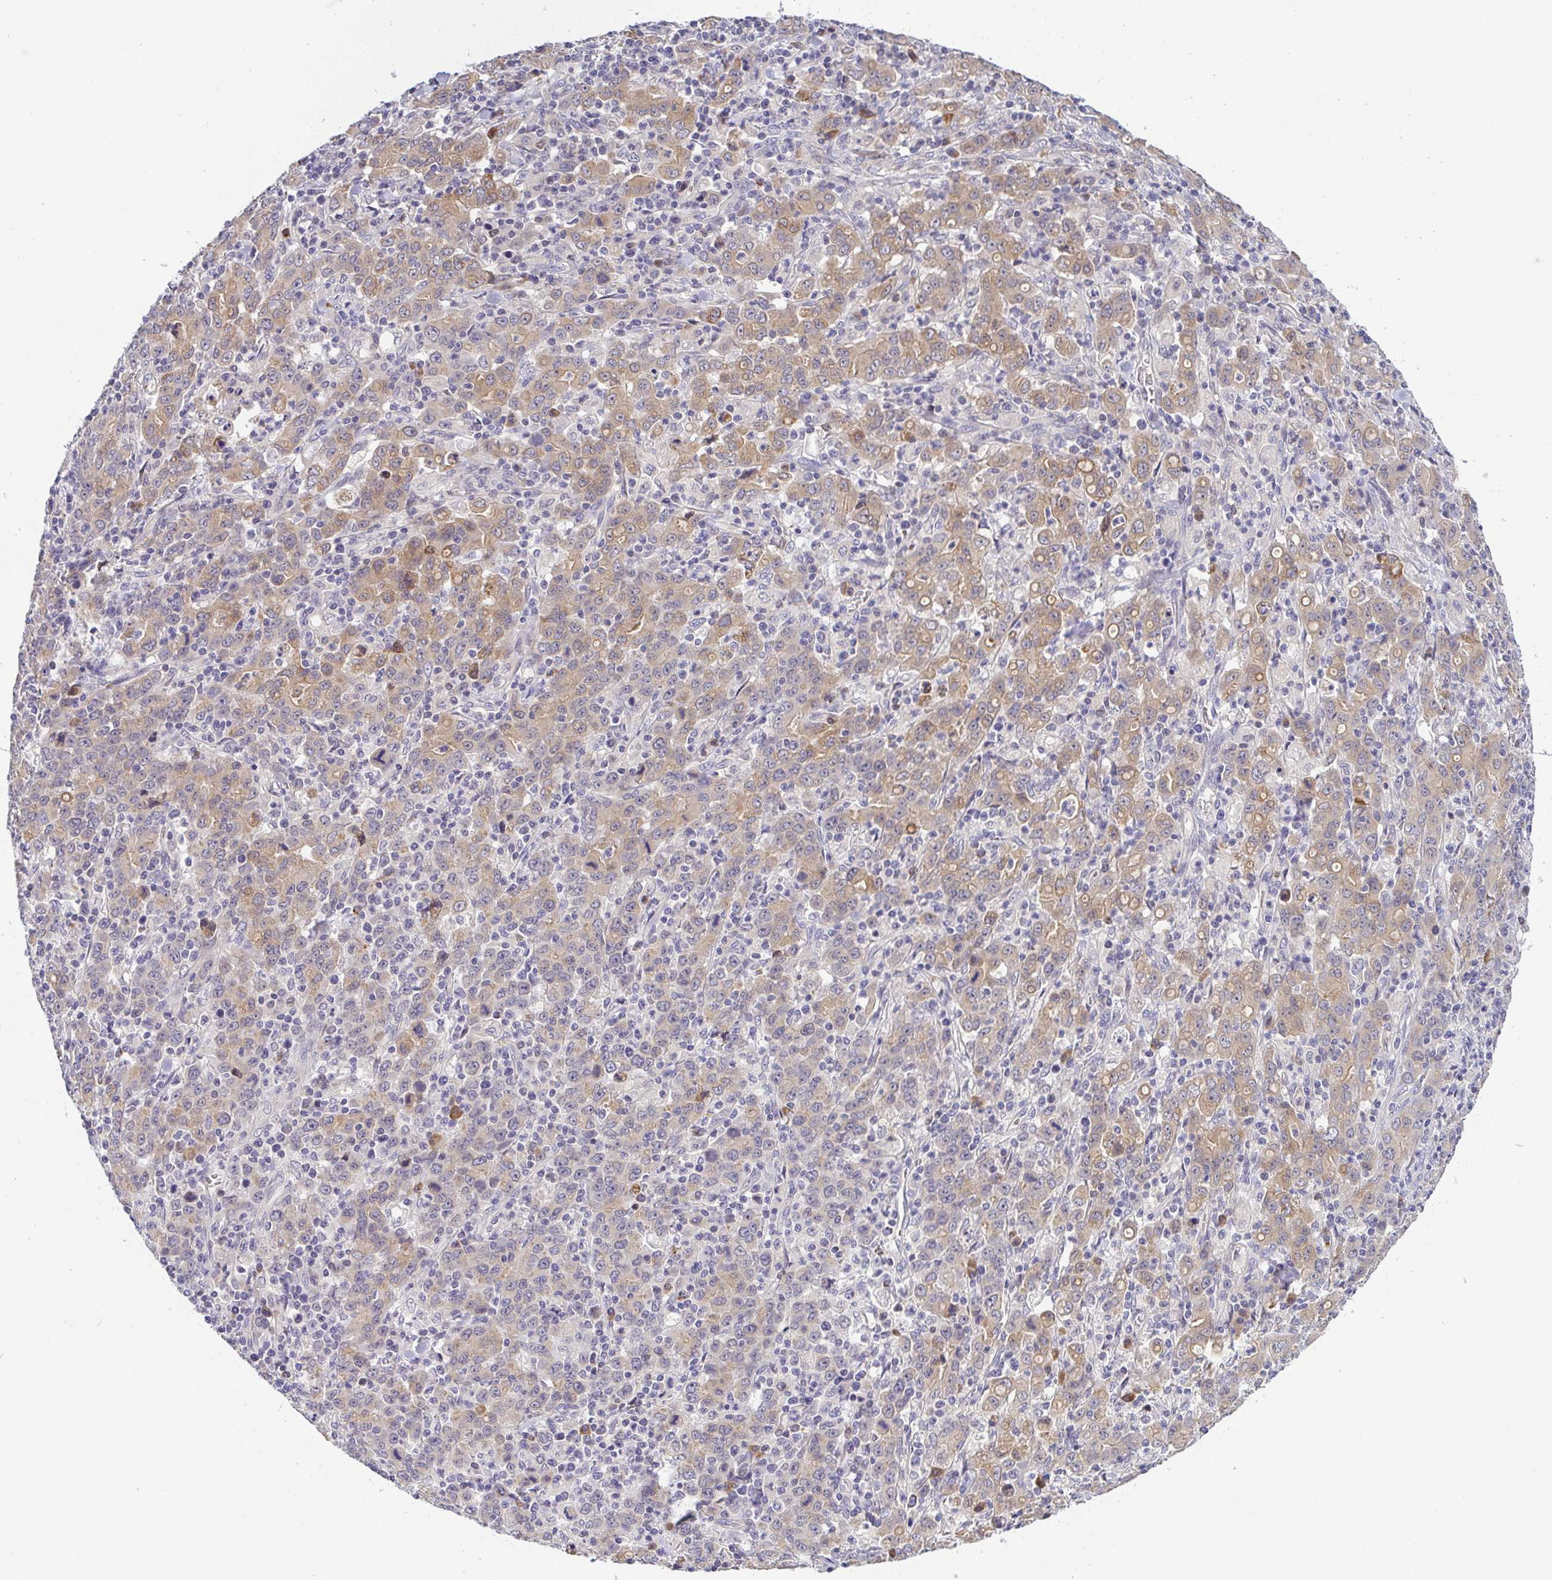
{"staining": {"intensity": "weak", "quantity": "25%-75%", "location": "cytoplasmic/membranous"}, "tissue": "stomach cancer", "cell_type": "Tumor cells", "image_type": "cancer", "snomed": [{"axis": "morphology", "description": "Adenocarcinoma, NOS"}, {"axis": "topography", "description": "Stomach, upper"}], "caption": "Stomach cancer (adenocarcinoma) stained for a protein (brown) demonstrates weak cytoplasmic/membranous positive expression in about 25%-75% of tumor cells.", "gene": "BCL2L1", "patient": {"sex": "male", "age": 69}}